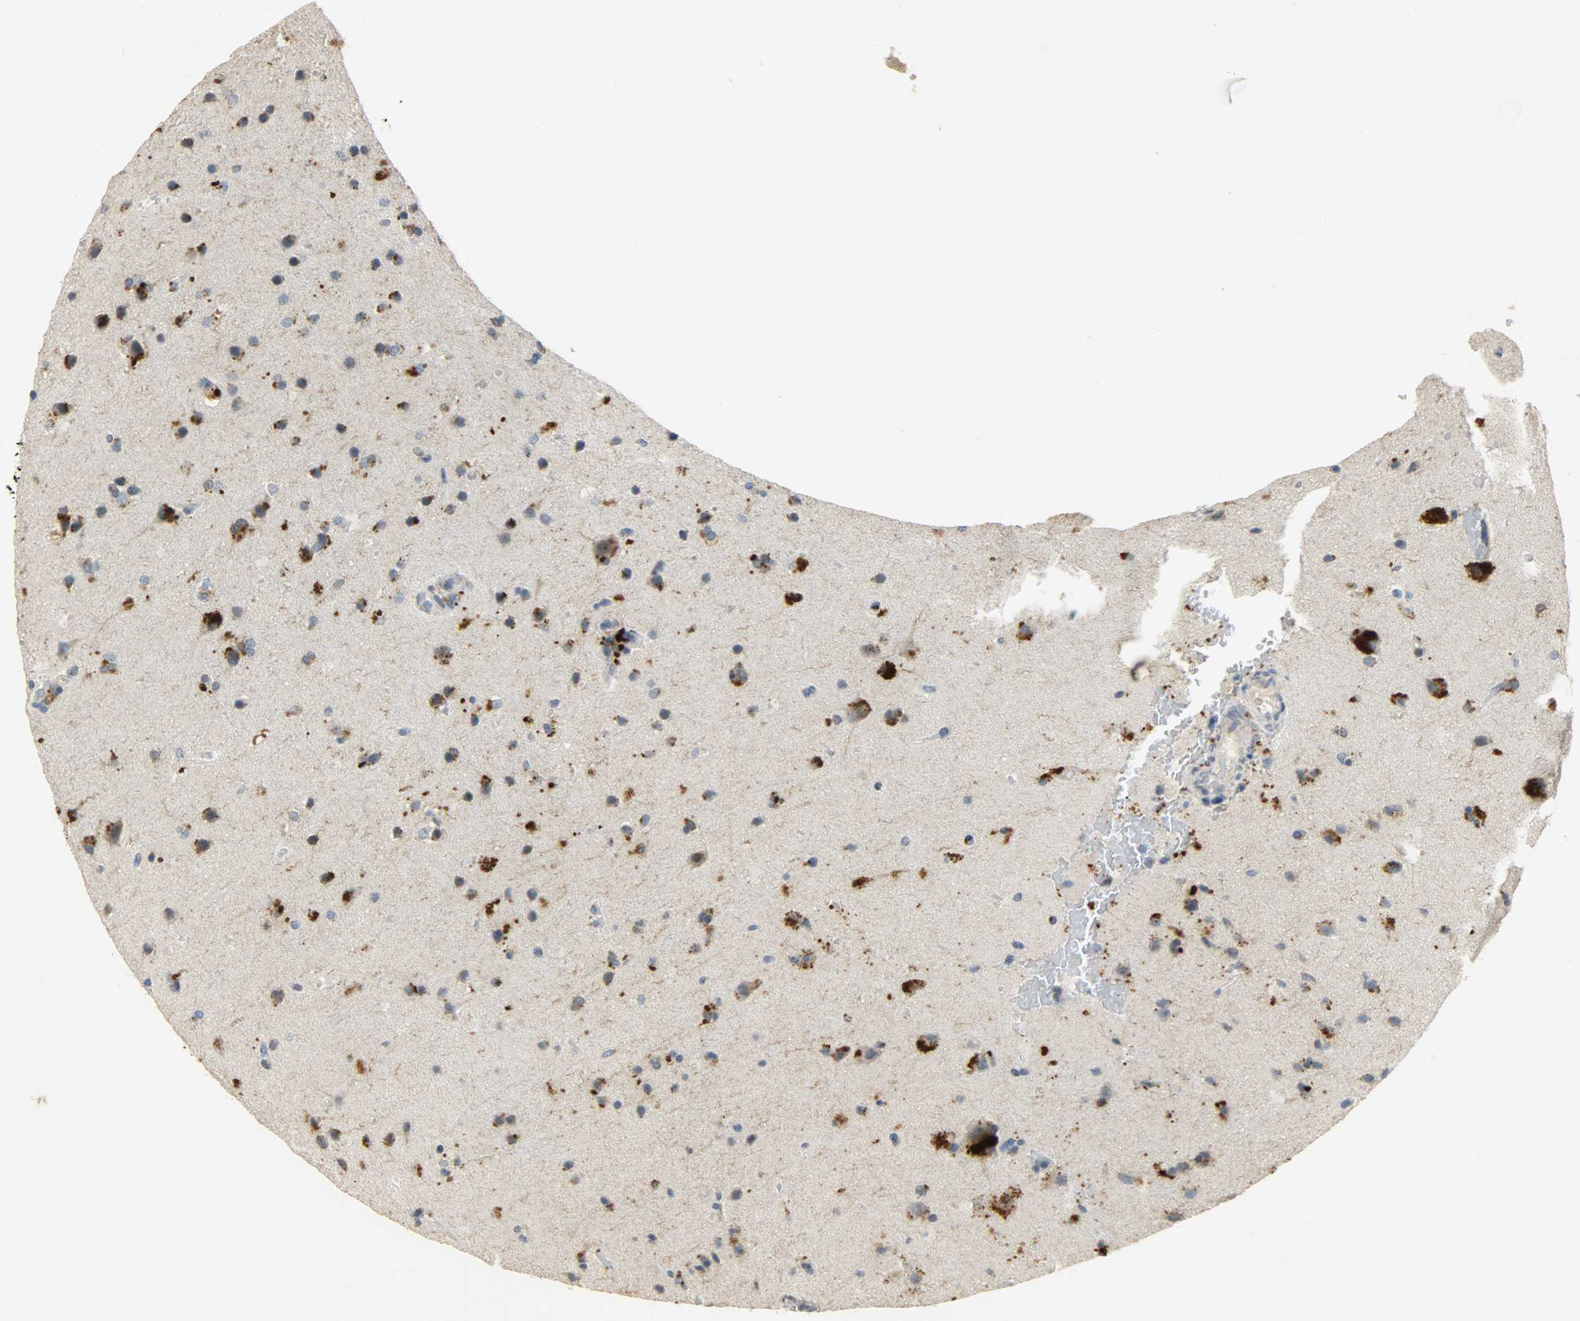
{"staining": {"intensity": "strong", "quantity": ">75%", "location": "cytoplasmic/membranous"}, "tissue": "glioma", "cell_type": "Tumor cells", "image_type": "cancer", "snomed": [{"axis": "morphology", "description": "Glioma, malignant, Low grade"}, {"axis": "topography", "description": "Cerebral cortex"}], "caption": "Immunohistochemical staining of human malignant low-grade glioma displays high levels of strong cytoplasmic/membranous expression in about >75% of tumor cells. The staining was performed using DAB, with brown indicating positive protein expression. Nuclei are stained blue with hematoxylin.", "gene": "DNAJB6", "patient": {"sex": "female", "age": 47}}